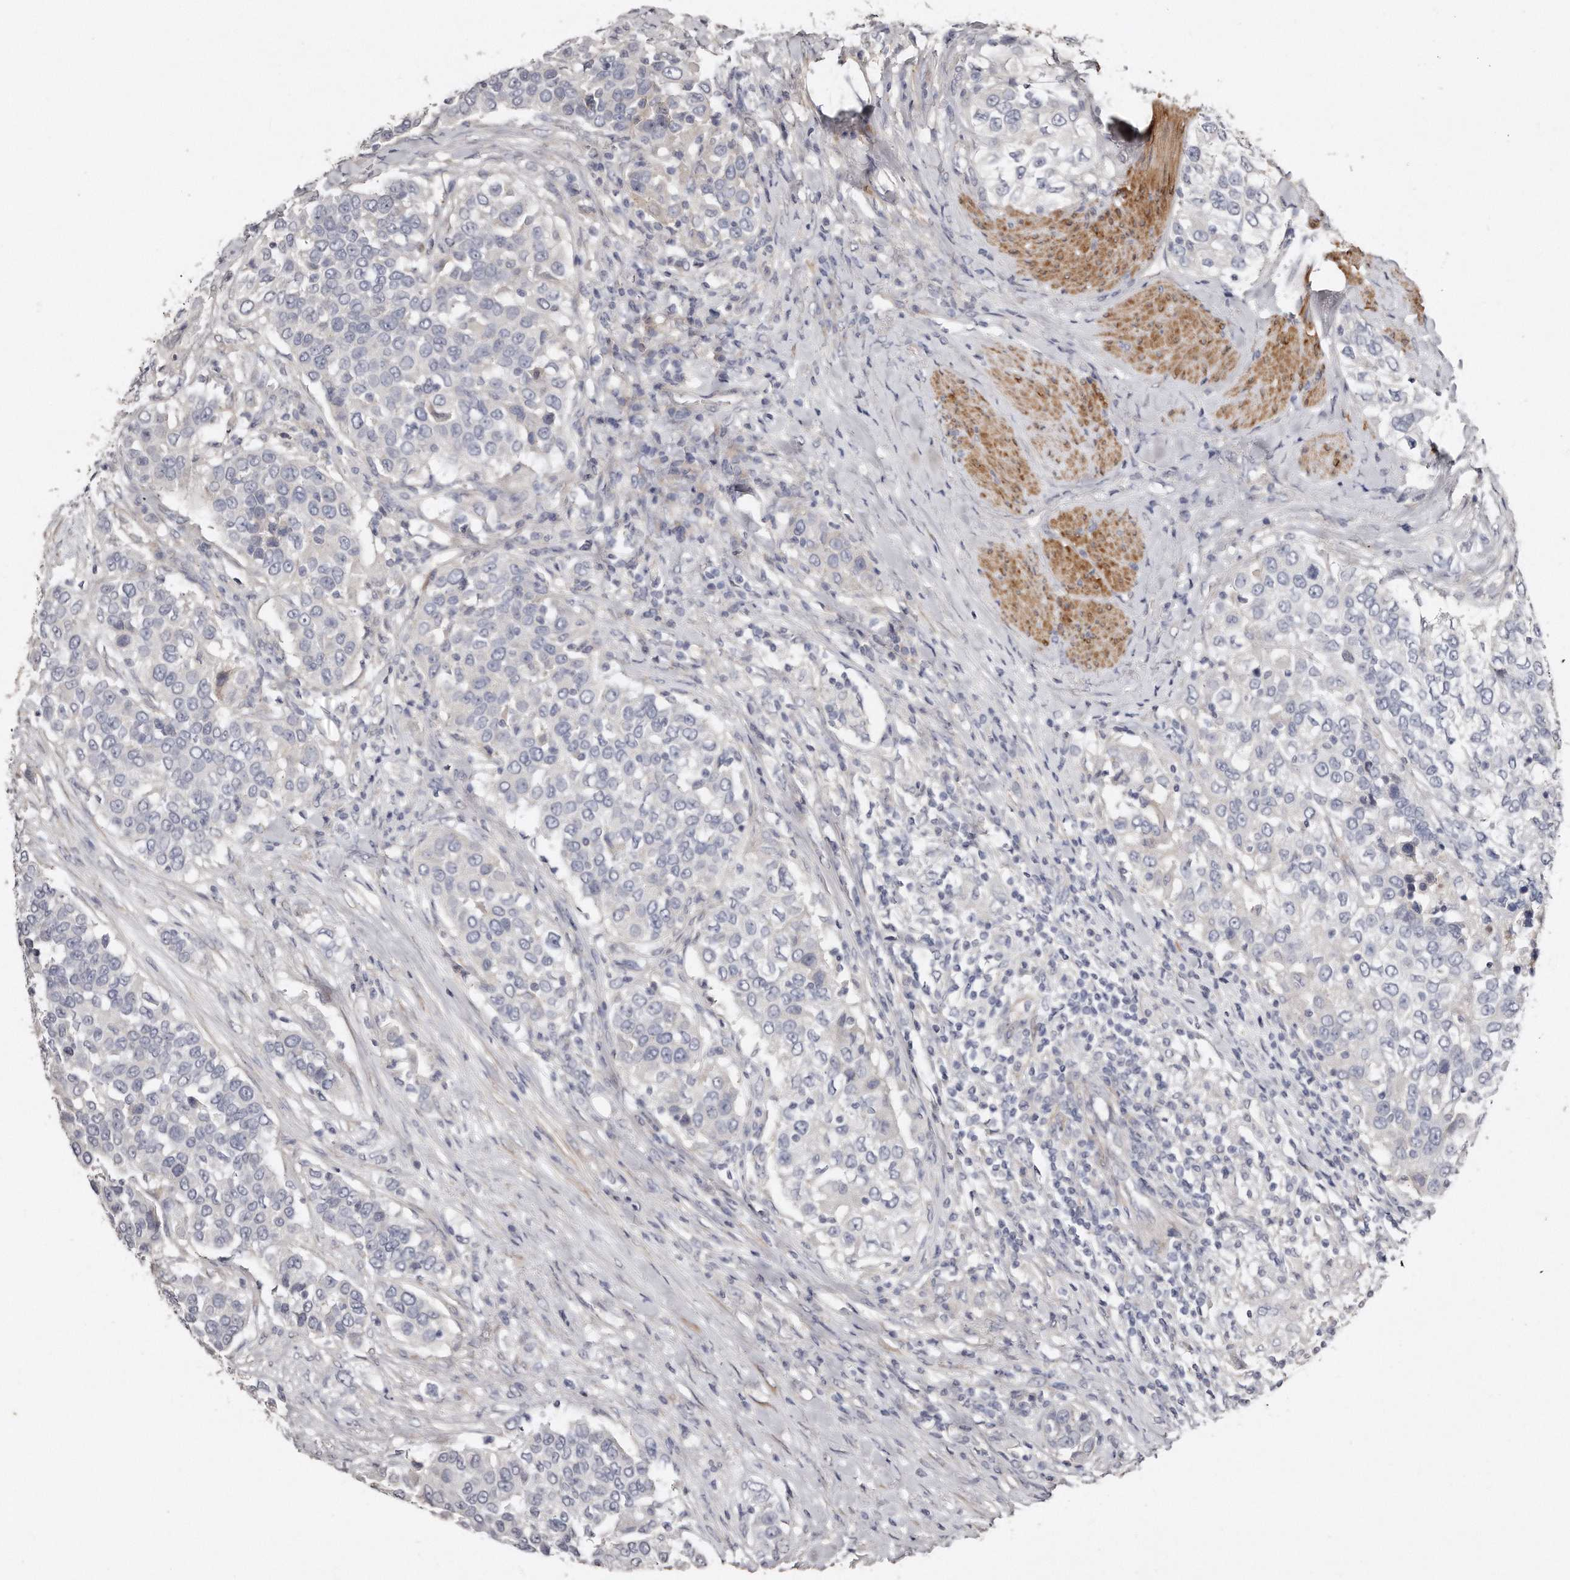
{"staining": {"intensity": "negative", "quantity": "none", "location": "none"}, "tissue": "urothelial cancer", "cell_type": "Tumor cells", "image_type": "cancer", "snomed": [{"axis": "morphology", "description": "Urothelial carcinoma, High grade"}, {"axis": "topography", "description": "Urinary bladder"}], "caption": "DAB immunohistochemical staining of human urothelial cancer shows no significant expression in tumor cells.", "gene": "LMOD1", "patient": {"sex": "female", "age": 80}}